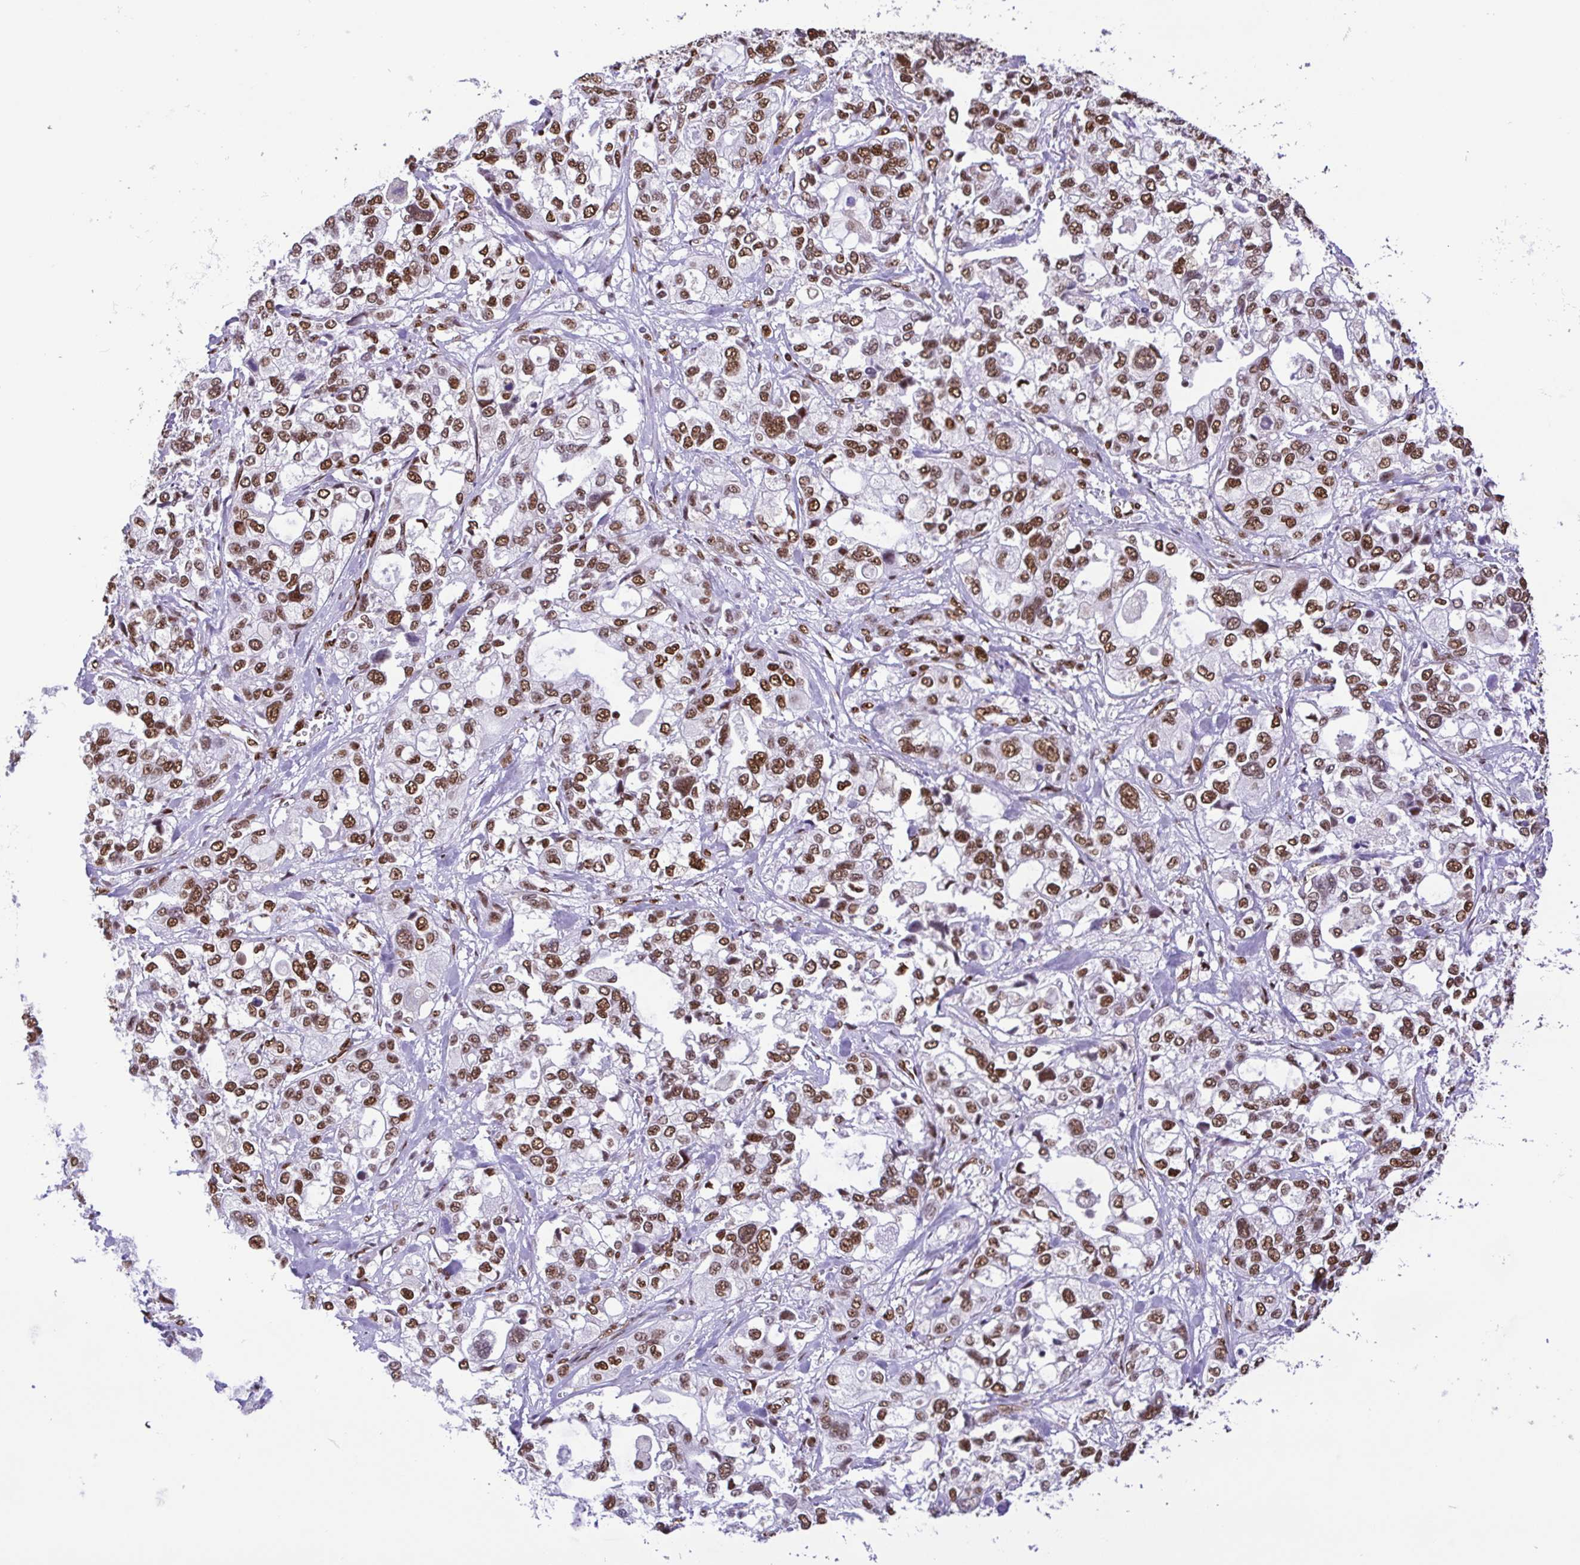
{"staining": {"intensity": "strong", "quantity": ">75%", "location": "nuclear"}, "tissue": "stomach cancer", "cell_type": "Tumor cells", "image_type": "cancer", "snomed": [{"axis": "morphology", "description": "Adenocarcinoma, NOS"}, {"axis": "topography", "description": "Stomach, upper"}], "caption": "Stomach cancer (adenocarcinoma) tissue demonstrates strong nuclear positivity in approximately >75% of tumor cells The staining is performed using DAB brown chromogen to label protein expression. The nuclei are counter-stained blue using hematoxylin.", "gene": "TRIM28", "patient": {"sex": "female", "age": 81}}